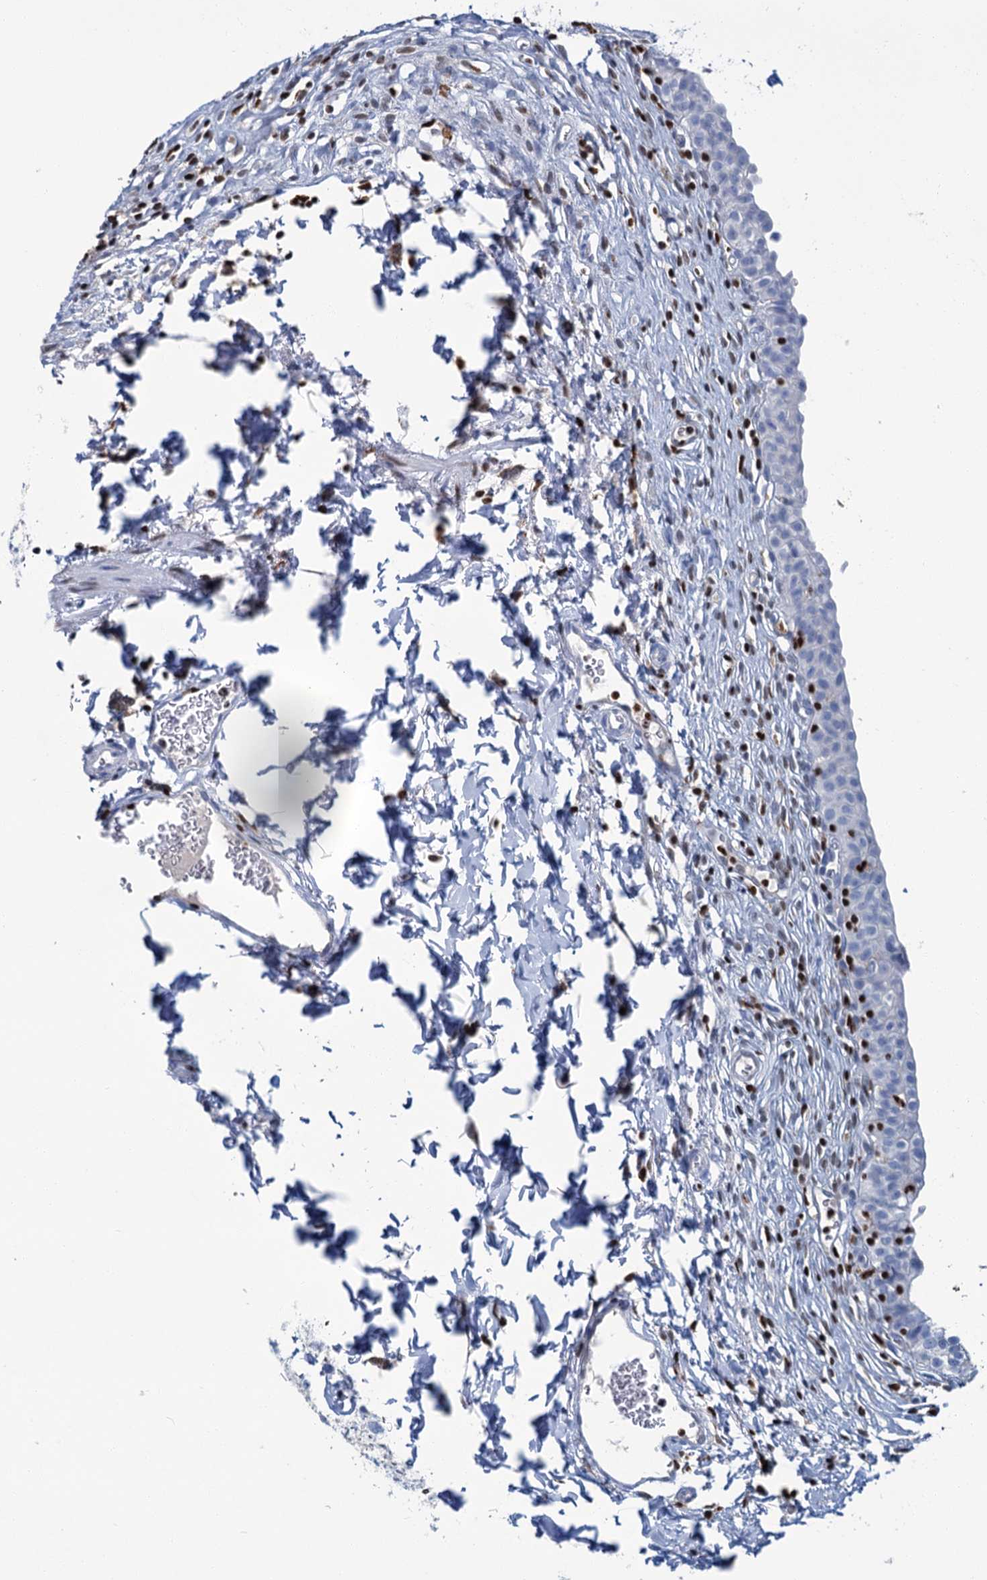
{"staining": {"intensity": "negative", "quantity": "none", "location": "none"}, "tissue": "urinary bladder", "cell_type": "Urothelial cells", "image_type": "normal", "snomed": [{"axis": "morphology", "description": "Normal tissue, NOS"}, {"axis": "topography", "description": "Urinary bladder"}], "caption": "IHC of unremarkable urinary bladder exhibits no positivity in urothelial cells. (IHC, brightfield microscopy, high magnification).", "gene": "CELF2", "patient": {"sex": "male", "age": 55}}